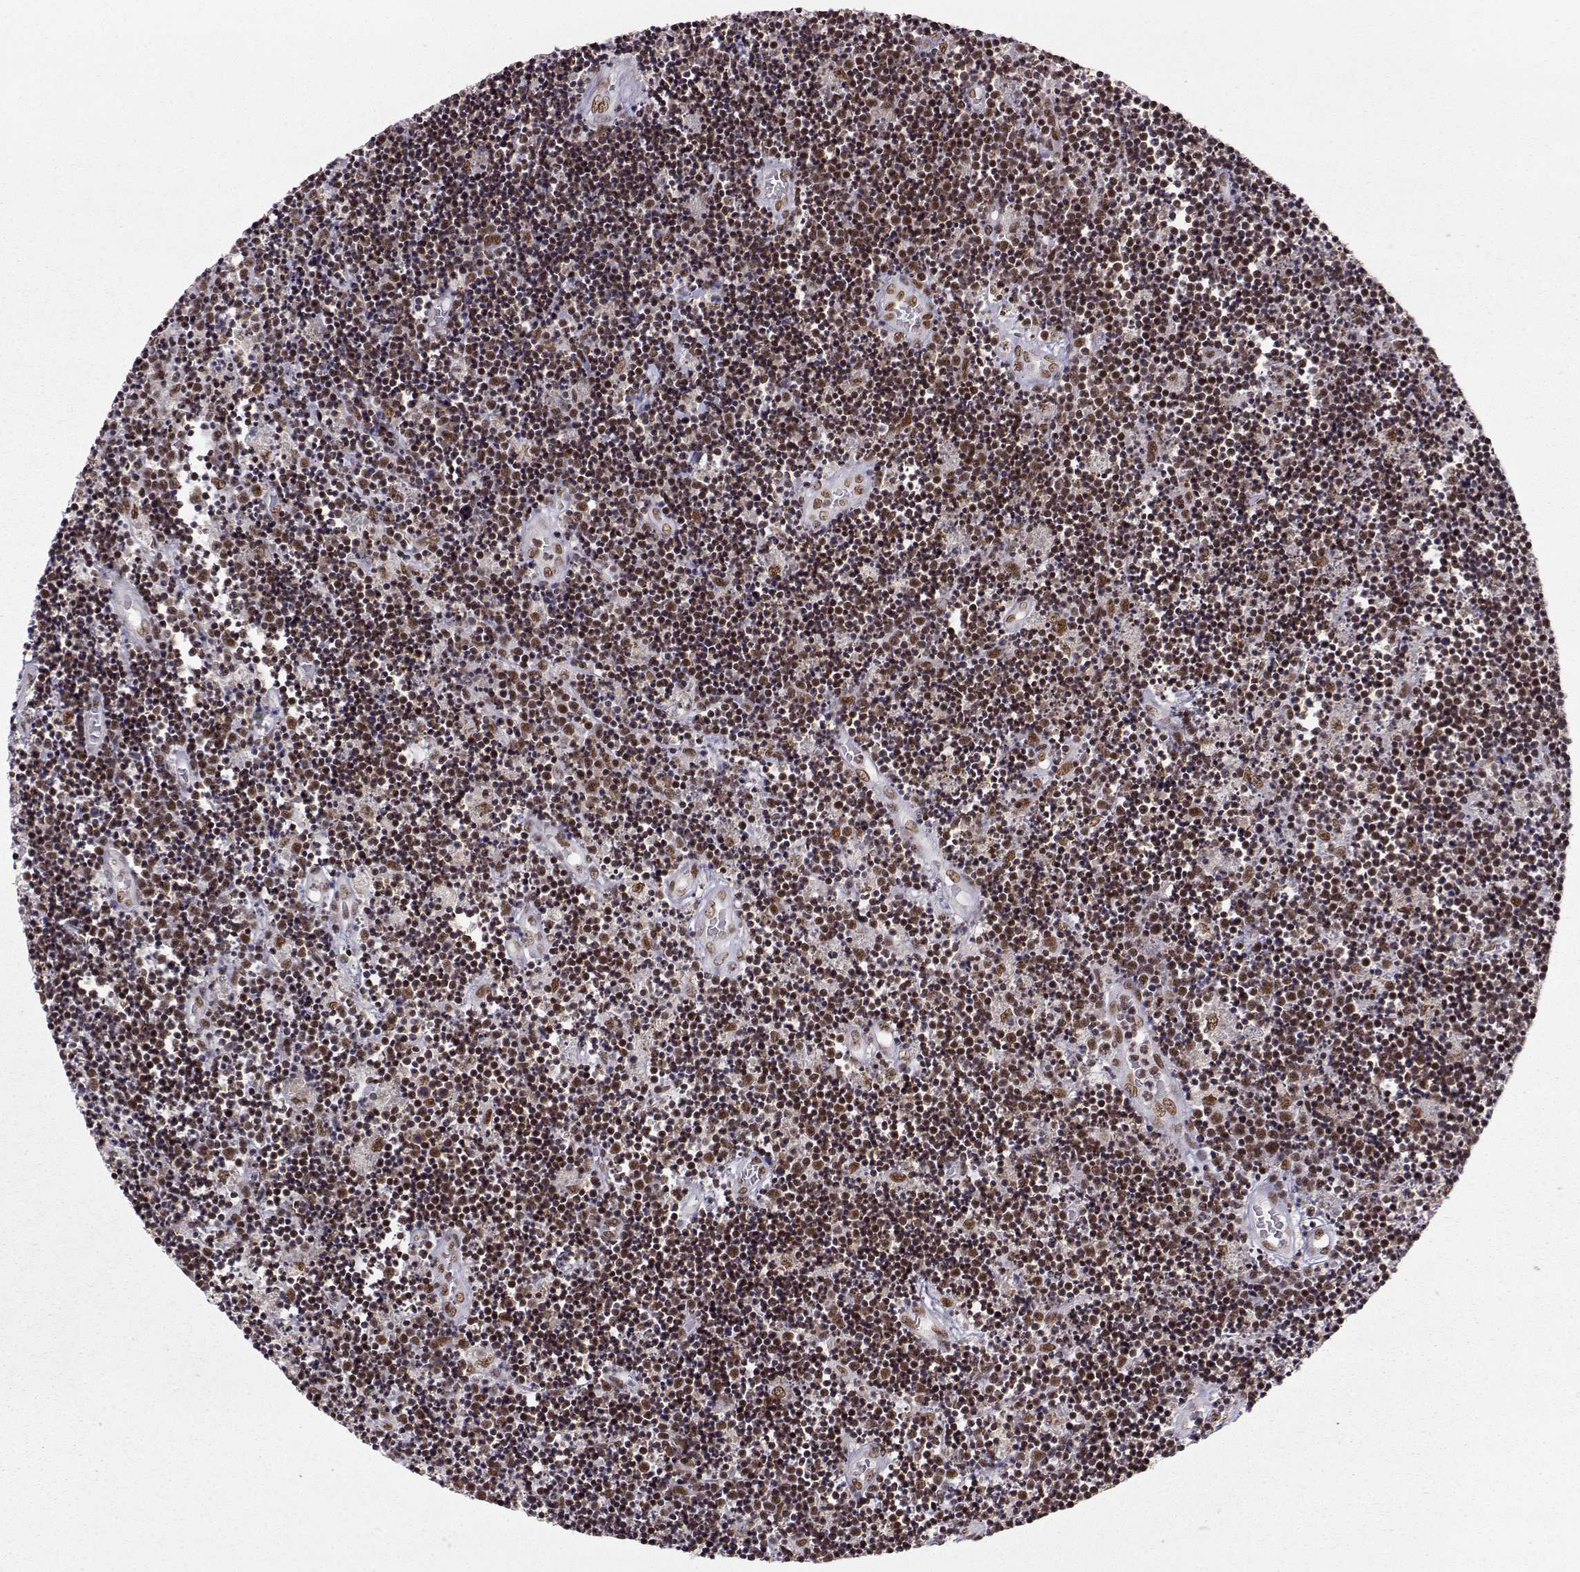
{"staining": {"intensity": "moderate", "quantity": "25%-75%", "location": "nuclear"}, "tissue": "lymphoma", "cell_type": "Tumor cells", "image_type": "cancer", "snomed": [{"axis": "morphology", "description": "Malignant lymphoma, non-Hodgkin's type, Low grade"}, {"axis": "topography", "description": "Brain"}], "caption": "Immunohistochemical staining of lymphoma demonstrates moderate nuclear protein positivity in about 25%-75% of tumor cells.", "gene": "SNRPB2", "patient": {"sex": "female", "age": 66}}